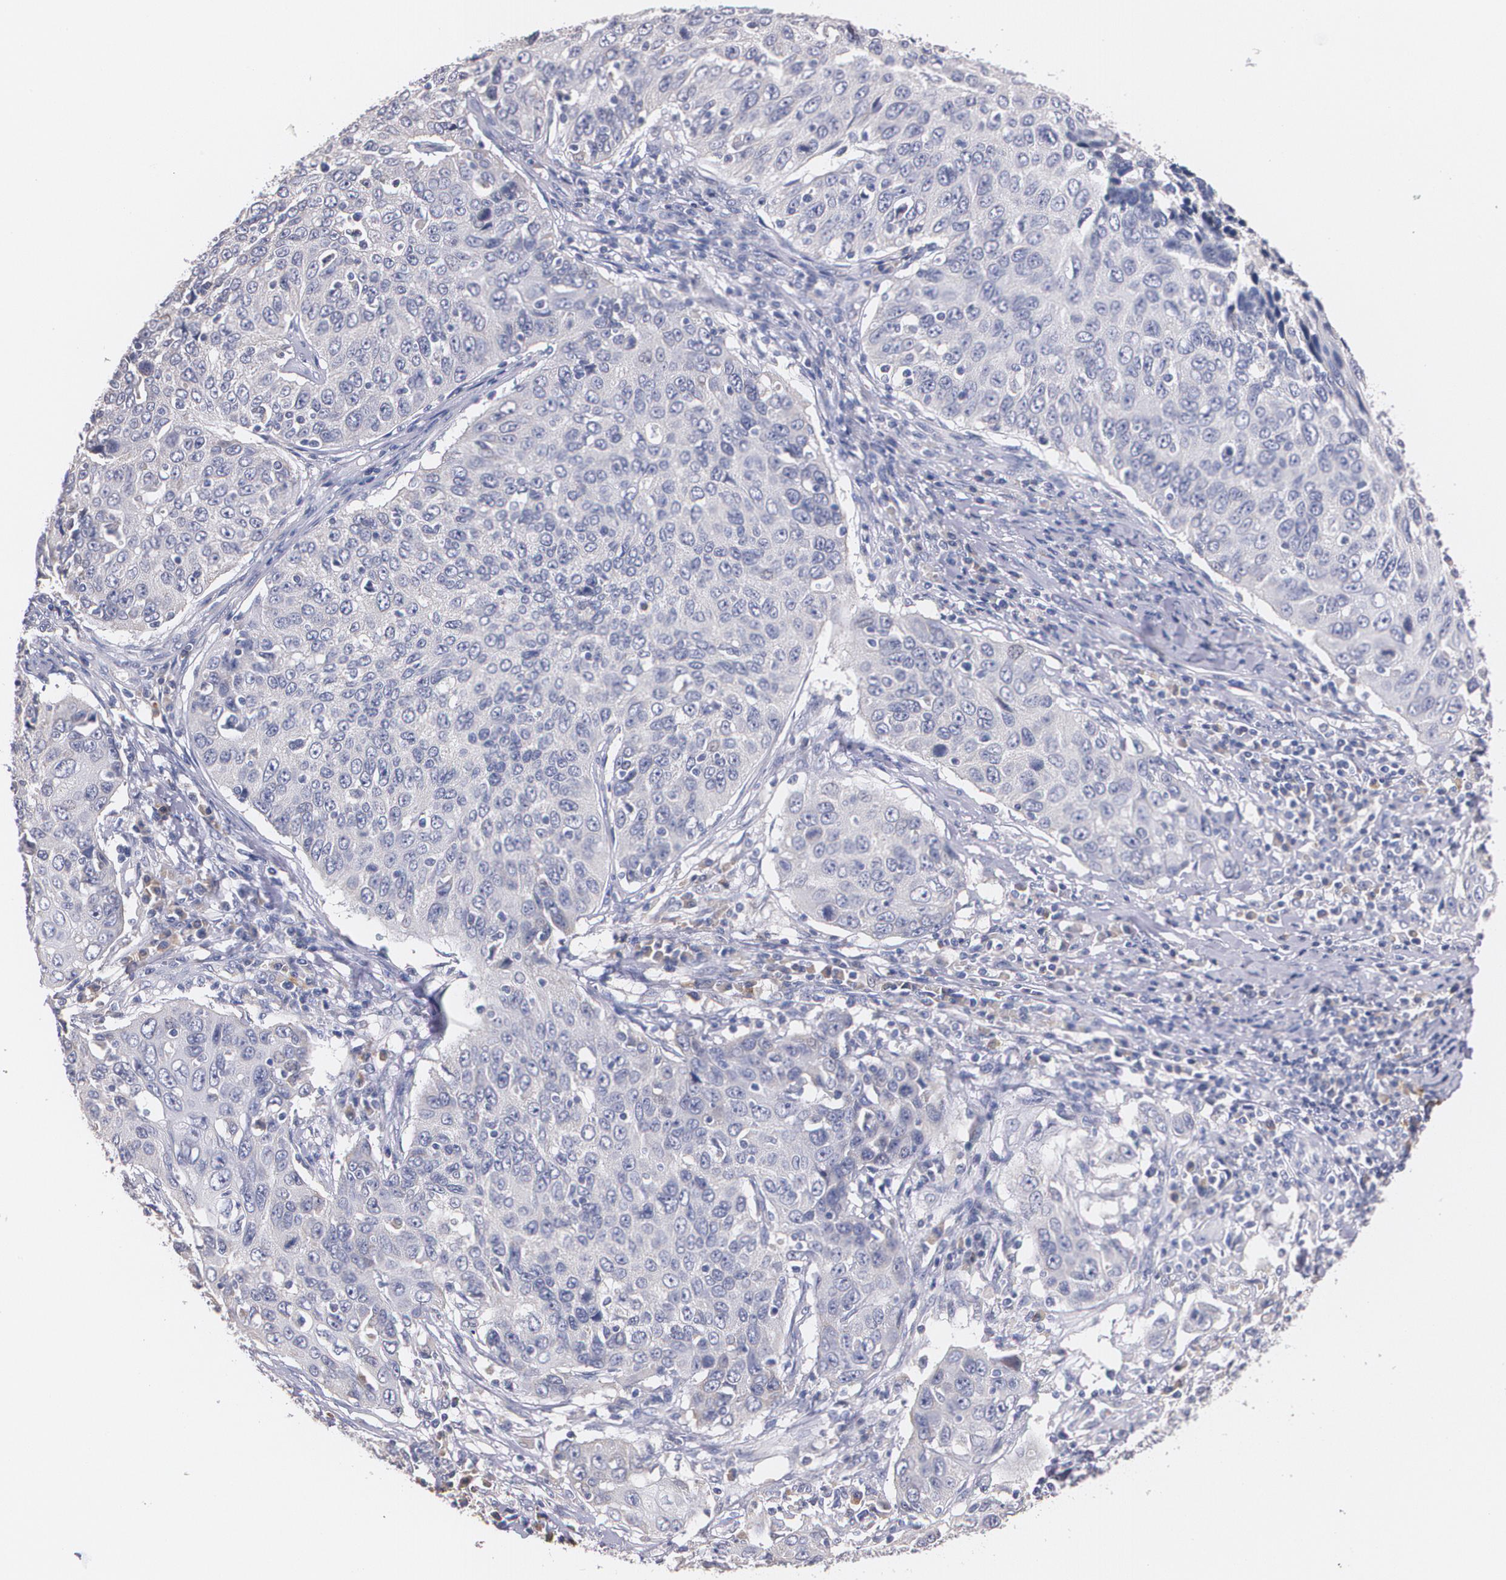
{"staining": {"intensity": "negative", "quantity": "none", "location": "none"}, "tissue": "cervical cancer", "cell_type": "Tumor cells", "image_type": "cancer", "snomed": [{"axis": "morphology", "description": "Squamous cell carcinoma, NOS"}, {"axis": "topography", "description": "Cervix"}], "caption": "Tumor cells are negative for brown protein staining in cervical cancer (squamous cell carcinoma).", "gene": "AMBP", "patient": {"sex": "female", "age": 53}}